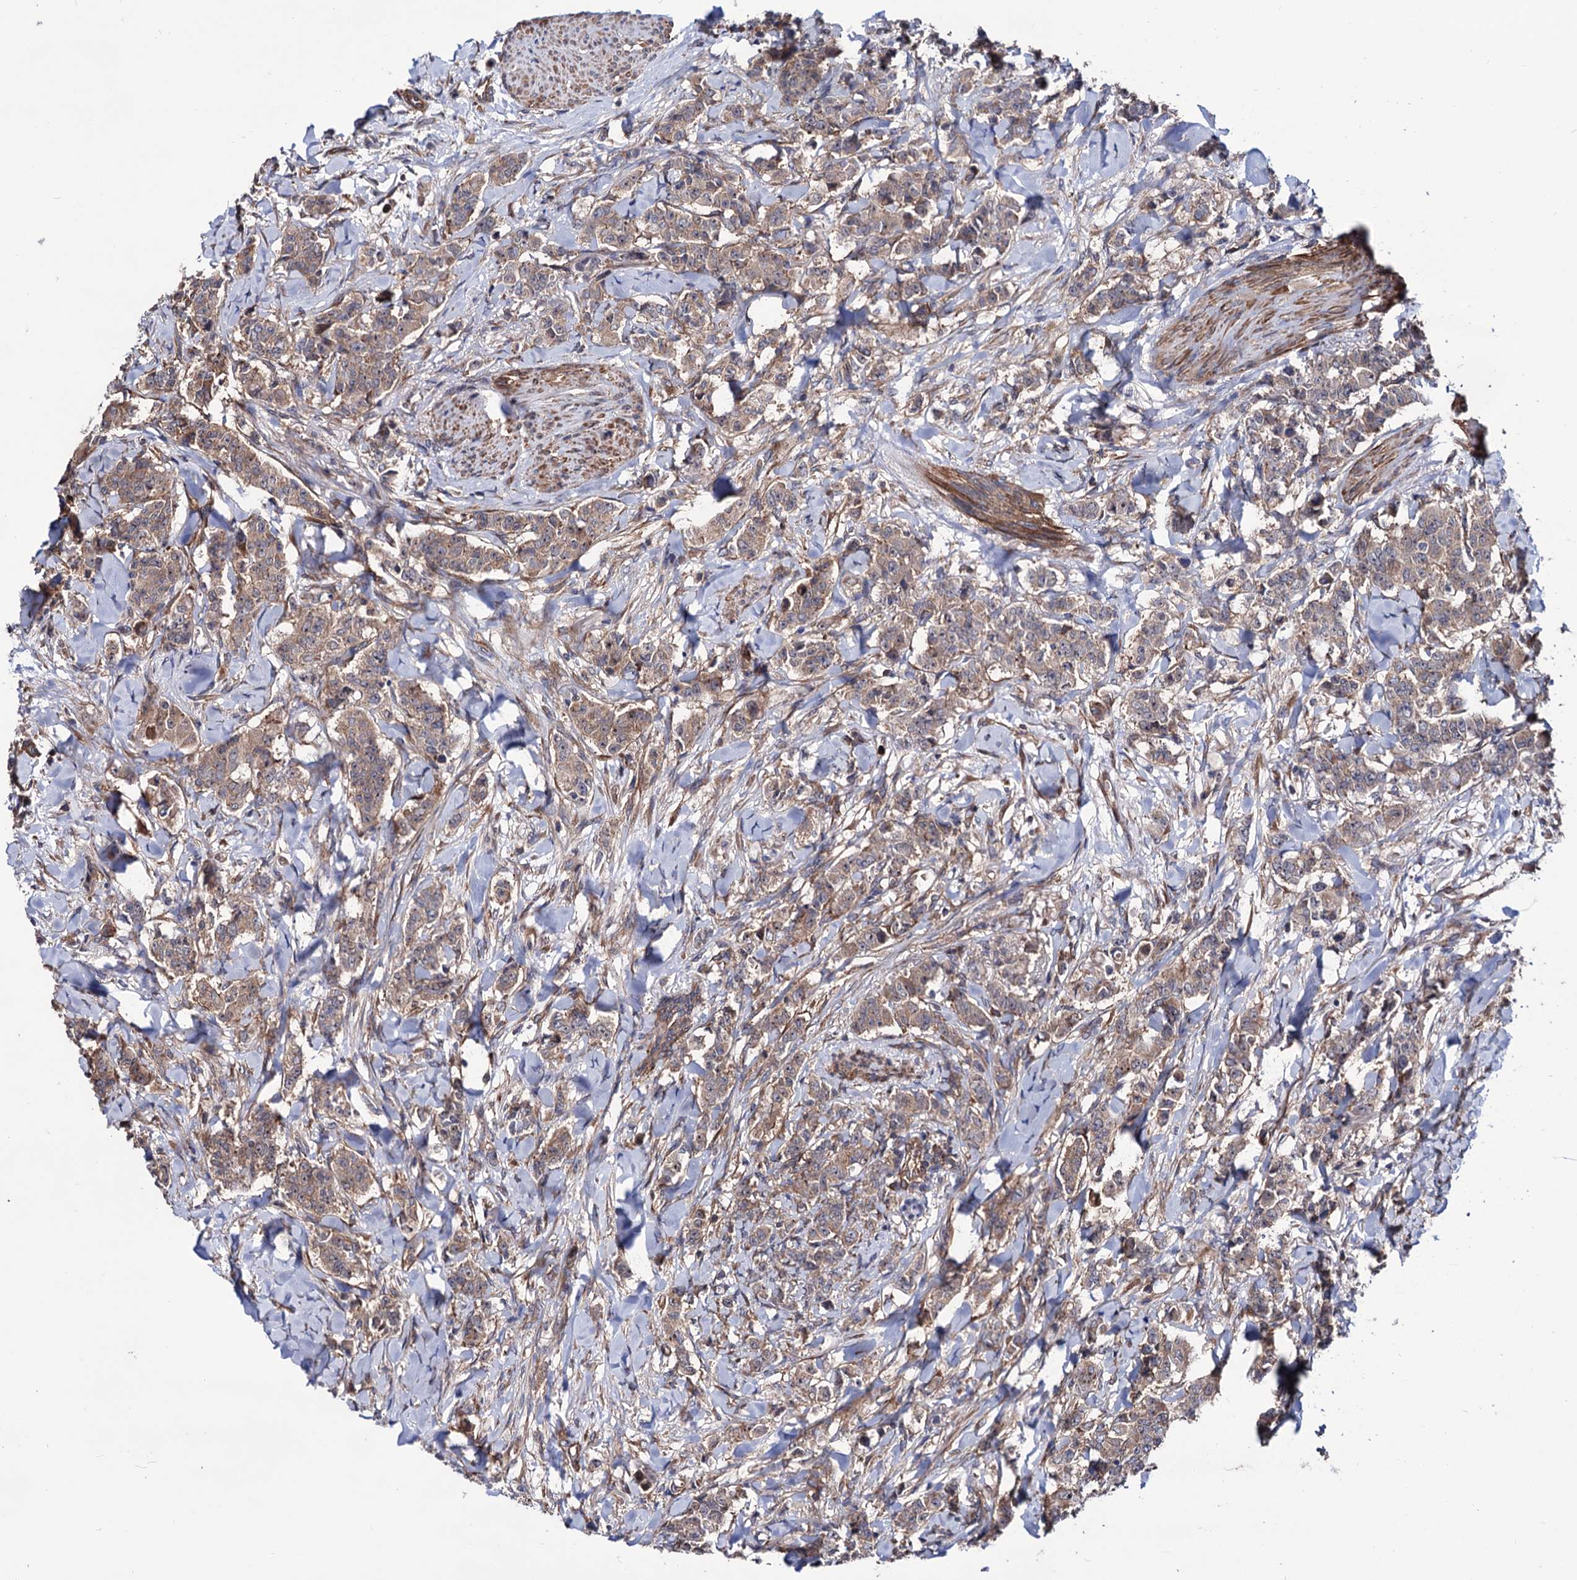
{"staining": {"intensity": "weak", "quantity": "25%-75%", "location": "cytoplasmic/membranous"}, "tissue": "breast cancer", "cell_type": "Tumor cells", "image_type": "cancer", "snomed": [{"axis": "morphology", "description": "Duct carcinoma"}, {"axis": "topography", "description": "Breast"}], "caption": "Breast cancer (intraductal carcinoma) stained for a protein reveals weak cytoplasmic/membranous positivity in tumor cells.", "gene": "FERMT2", "patient": {"sex": "female", "age": 40}}